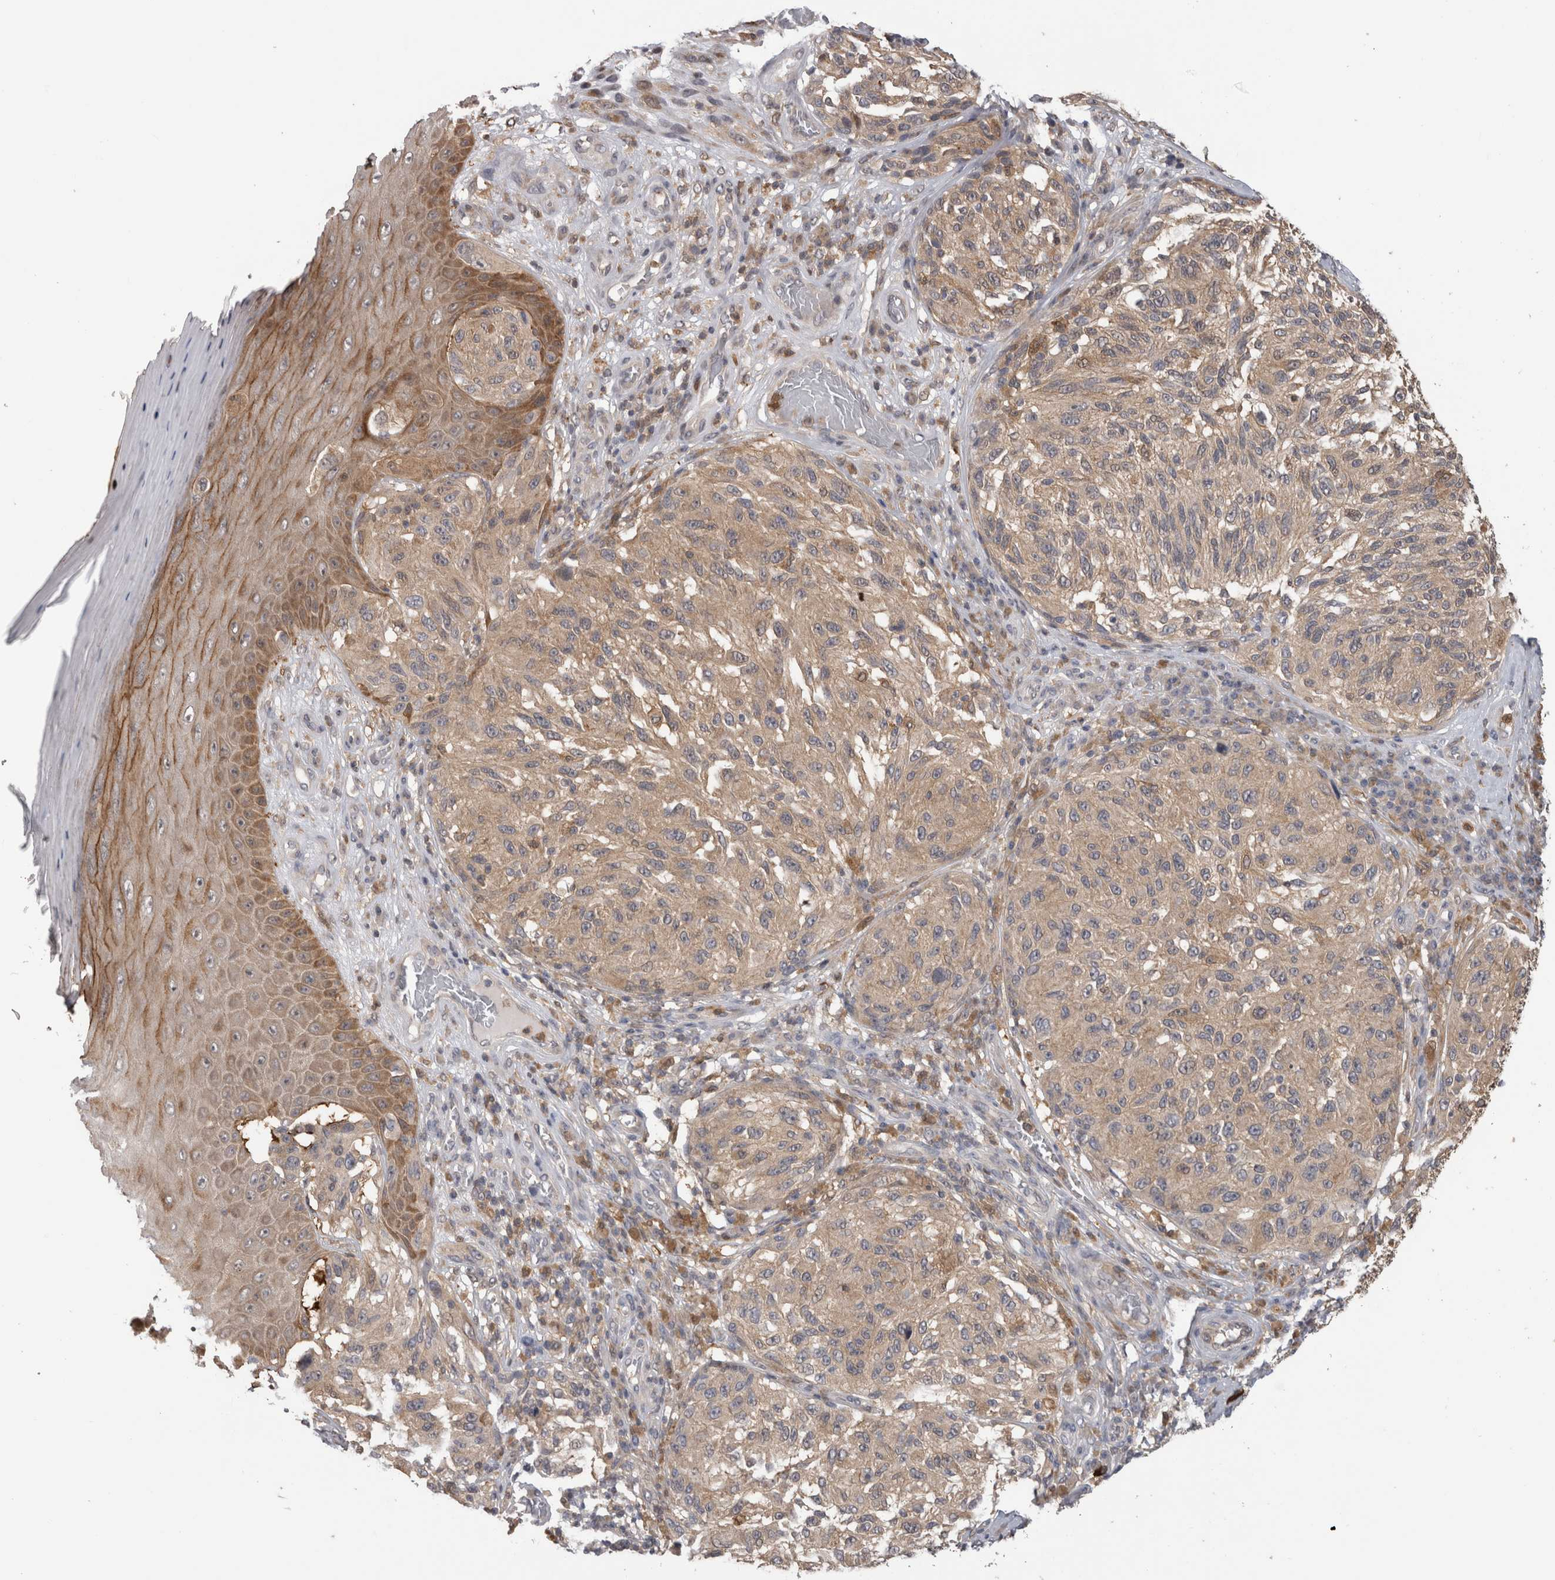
{"staining": {"intensity": "weak", "quantity": ">75%", "location": "cytoplasmic/membranous"}, "tissue": "melanoma", "cell_type": "Tumor cells", "image_type": "cancer", "snomed": [{"axis": "morphology", "description": "Malignant melanoma, NOS"}, {"axis": "topography", "description": "Skin"}], "caption": "Human melanoma stained with a protein marker shows weak staining in tumor cells.", "gene": "USH1G", "patient": {"sex": "female", "age": 73}}